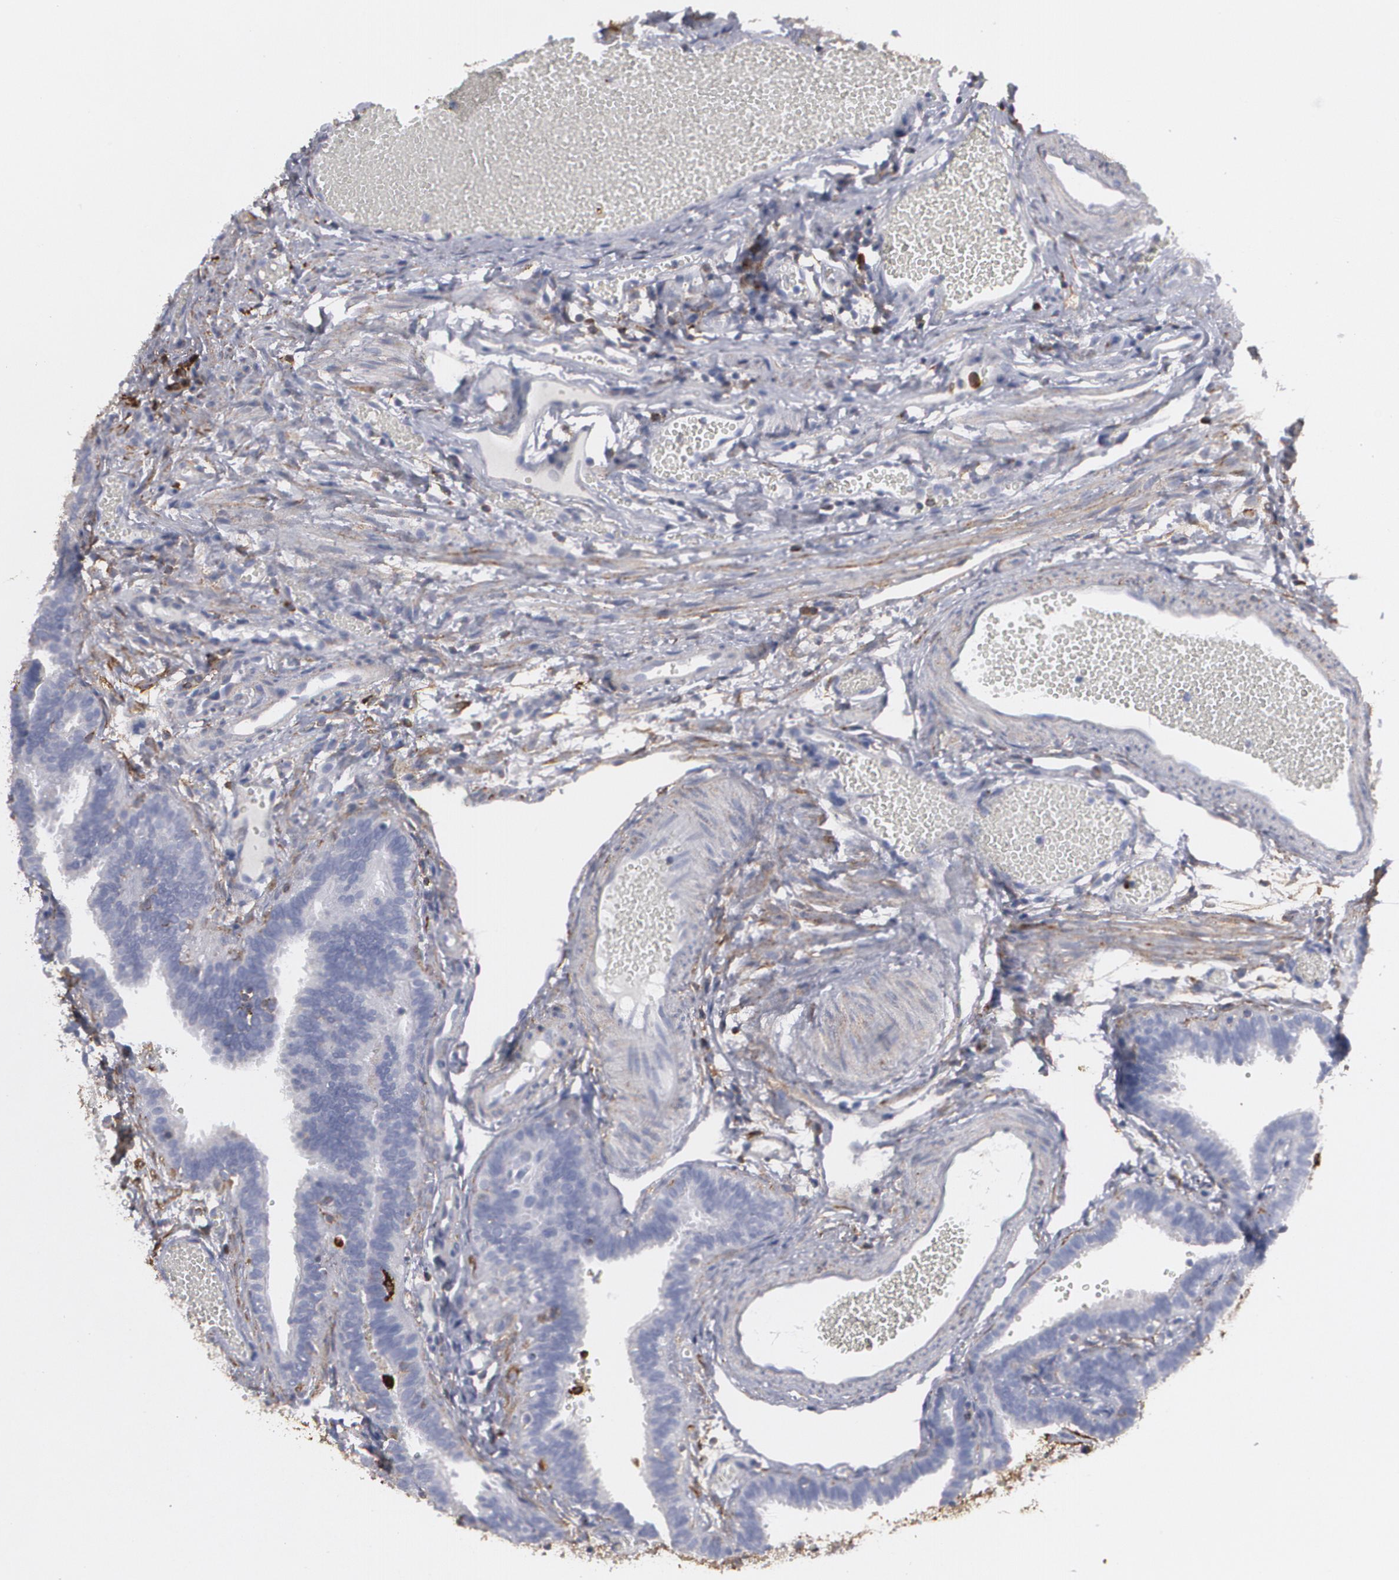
{"staining": {"intensity": "negative", "quantity": "none", "location": "none"}, "tissue": "fallopian tube", "cell_type": "Glandular cells", "image_type": "normal", "snomed": [{"axis": "morphology", "description": "Normal tissue, NOS"}, {"axis": "topography", "description": "Fallopian tube"}], "caption": "Immunohistochemistry of unremarkable human fallopian tube shows no staining in glandular cells. (Stains: DAB IHC with hematoxylin counter stain, Microscopy: brightfield microscopy at high magnification).", "gene": "ODC1", "patient": {"sex": "female", "age": 29}}